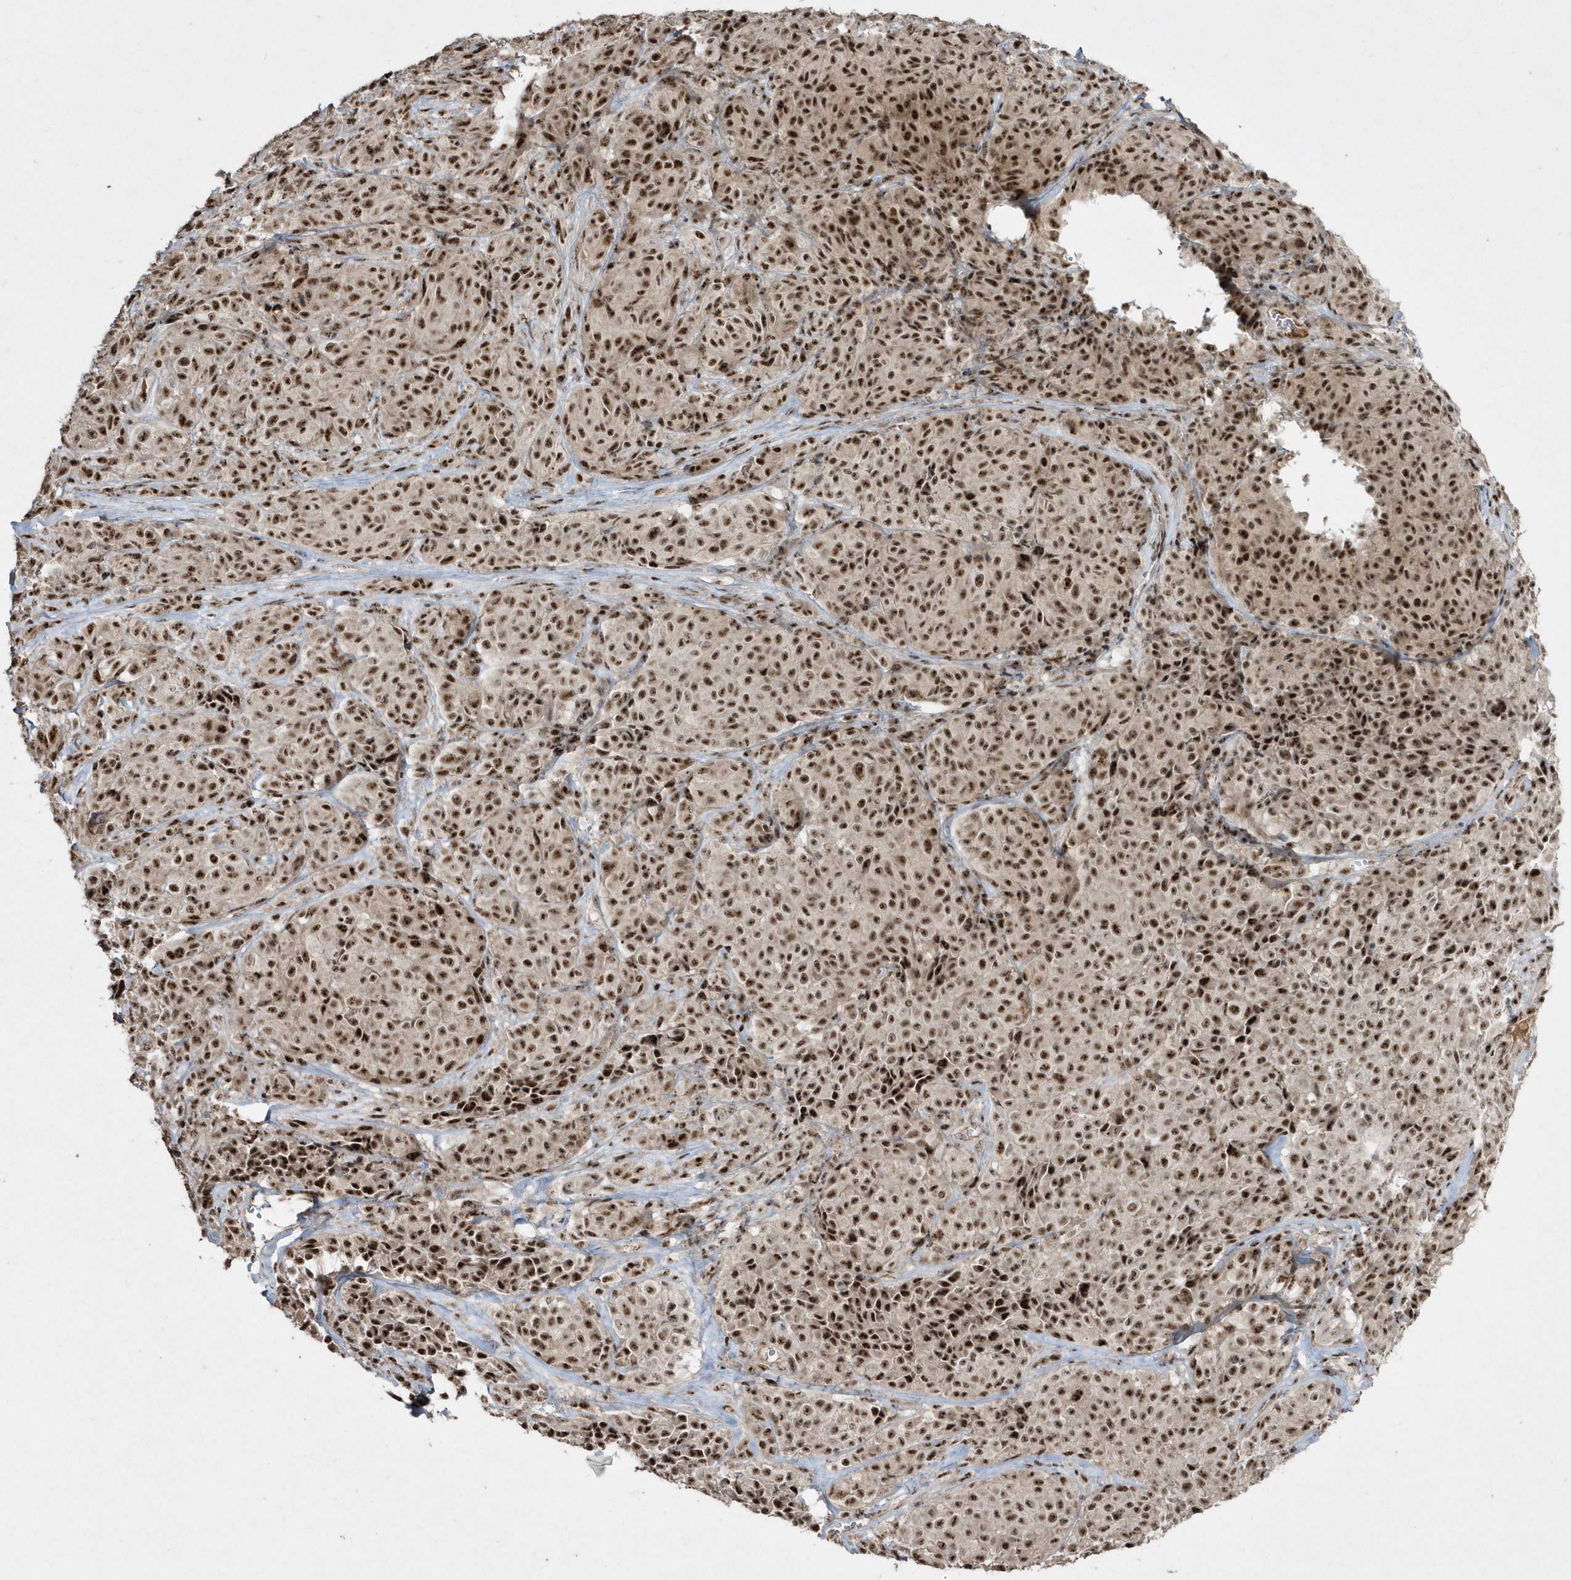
{"staining": {"intensity": "strong", "quantity": ">75%", "location": "nuclear"}, "tissue": "melanoma", "cell_type": "Tumor cells", "image_type": "cancer", "snomed": [{"axis": "morphology", "description": "Malignant melanoma, NOS"}, {"axis": "topography", "description": "Skin"}], "caption": "Immunohistochemical staining of human melanoma exhibits high levels of strong nuclear expression in about >75% of tumor cells. The protein of interest is shown in brown color, while the nuclei are stained blue.", "gene": "POLR3B", "patient": {"sex": "male", "age": 73}}